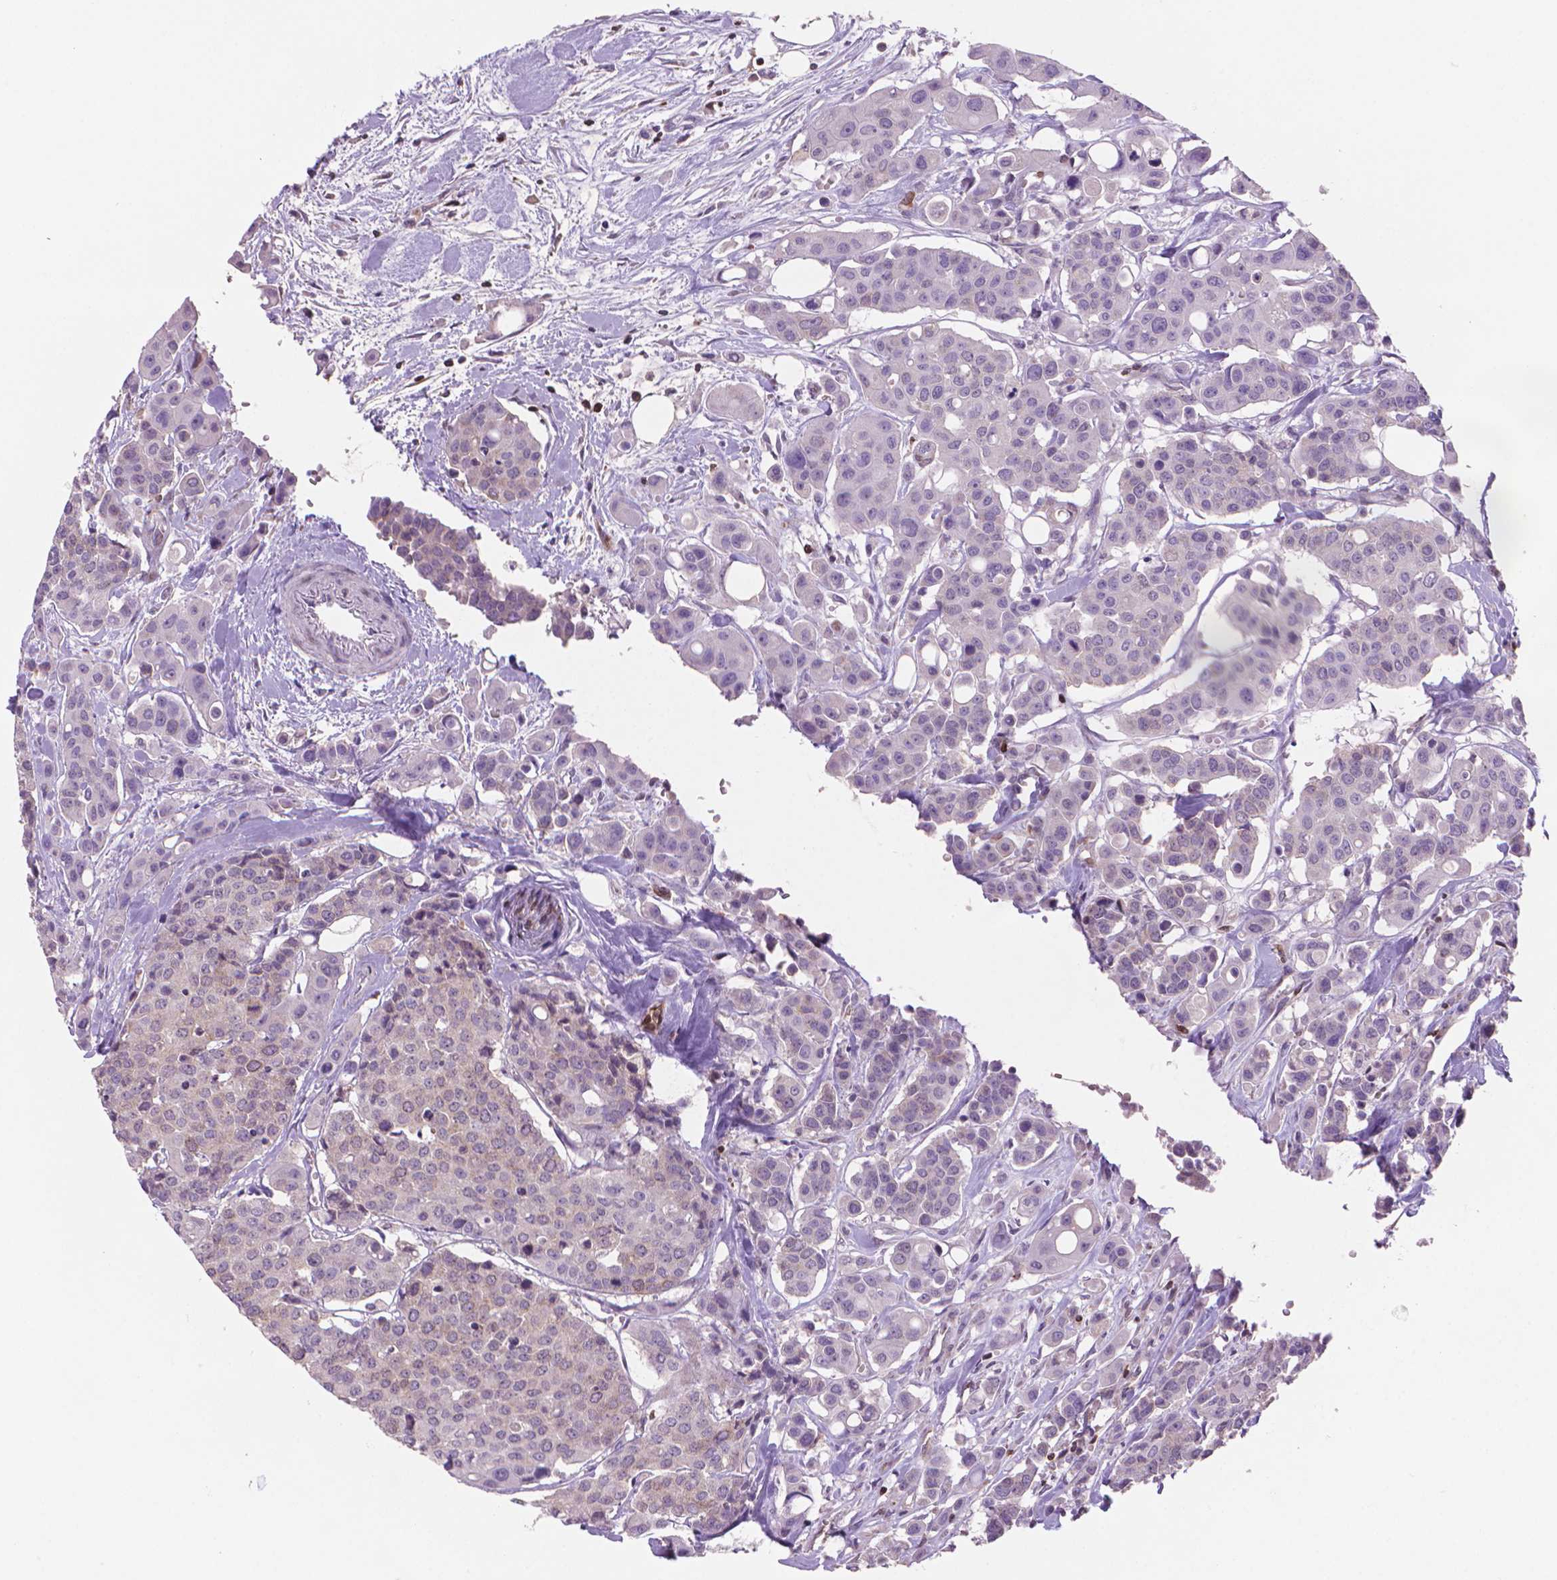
{"staining": {"intensity": "negative", "quantity": "none", "location": "none"}, "tissue": "carcinoid", "cell_type": "Tumor cells", "image_type": "cancer", "snomed": [{"axis": "morphology", "description": "Carcinoid, malignant, NOS"}, {"axis": "topography", "description": "Colon"}], "caption": "Immunohistochemistry (IHC) image of human carcinoid (malignant) stained for a protein (brown), which exhibits no staining in tumor cells.", "gene": "BCL2", "patient": {"sex": "male", "age": 81}}